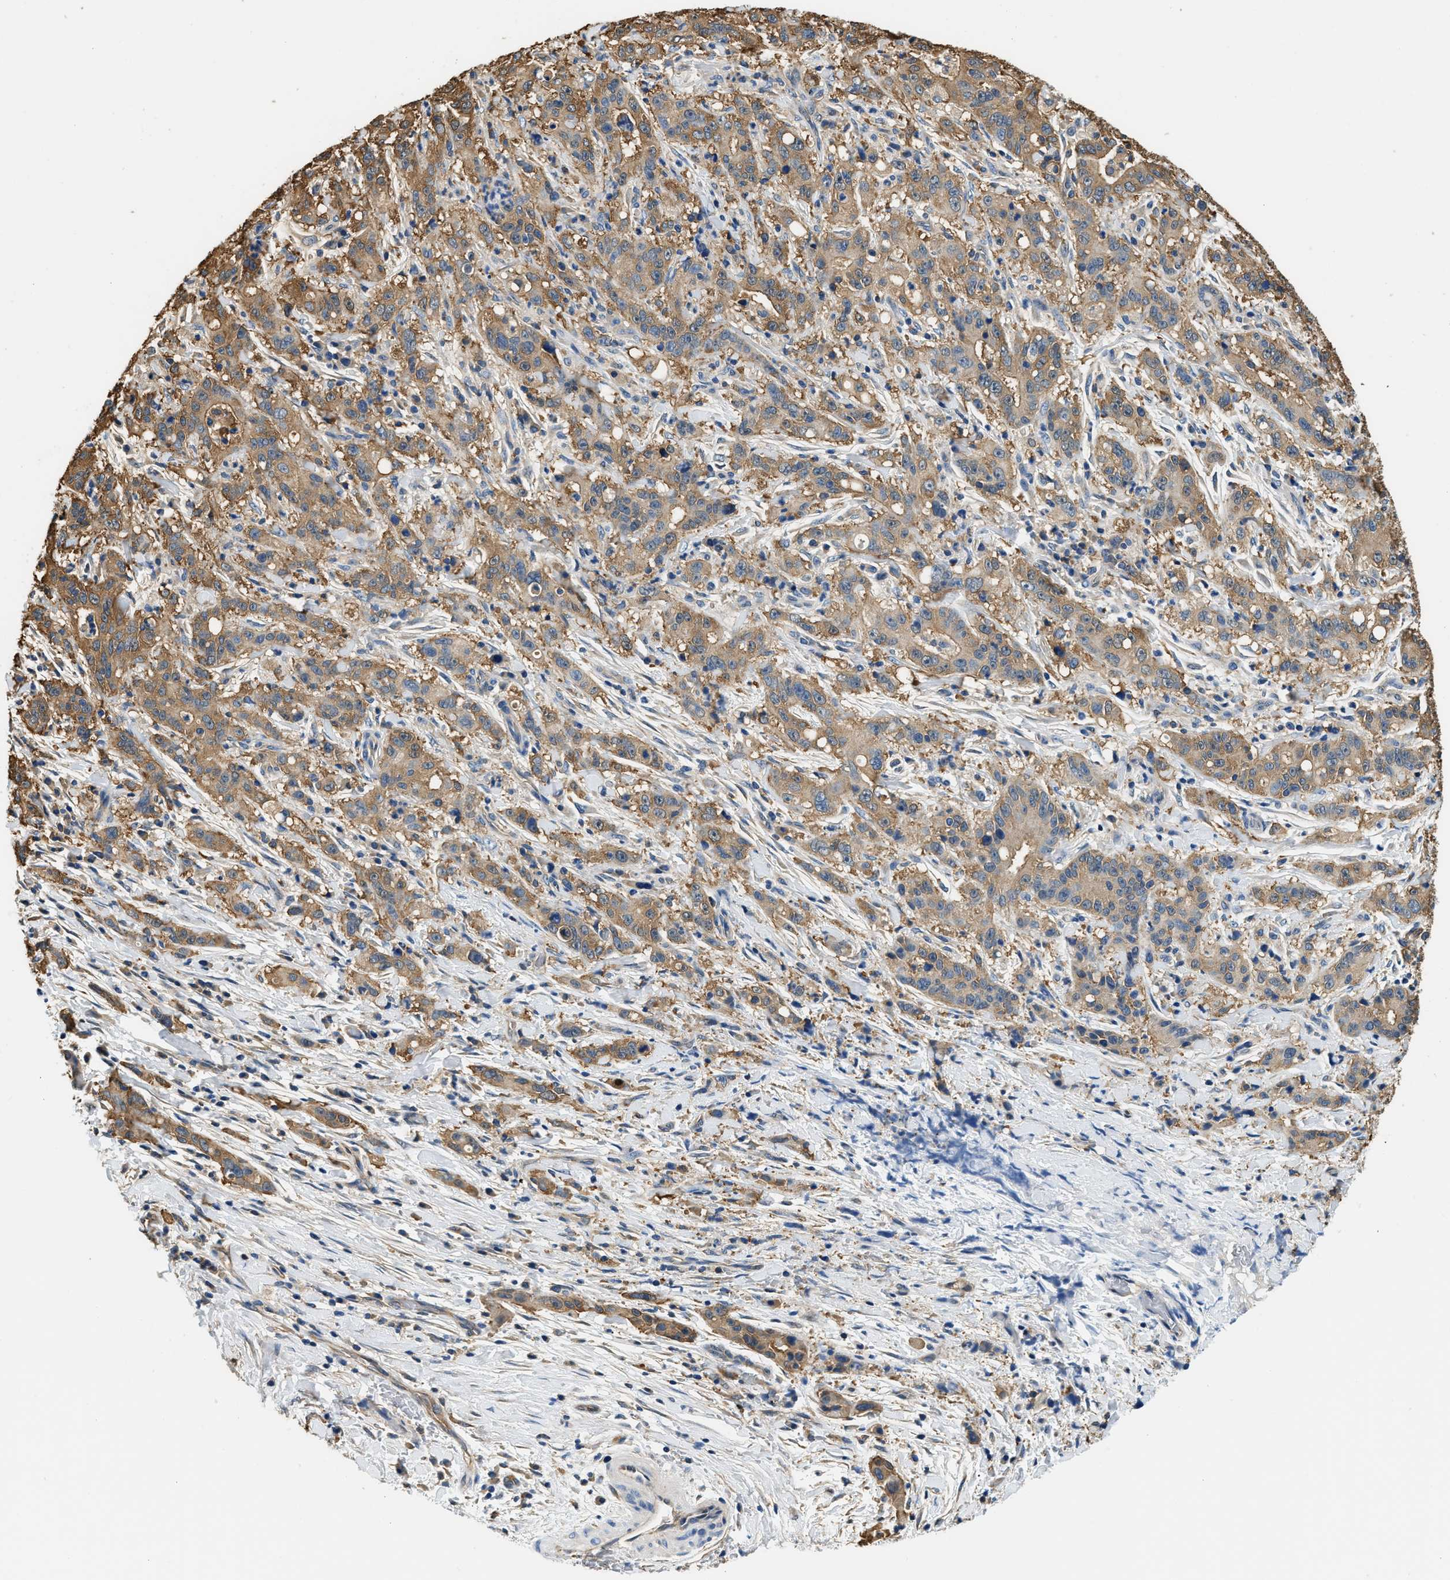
{"staining": {"intensity": "moderate", "quantity": ">75%", "location": "cytoplasmic/membranous"}, "tissue": "liver cancer", "cell_type": "Tumor cells", "image_type": "cancer", "snomed": [{"axis": "morphology", "description": "Cholangiocarcinoma"}, {"axis": "topography", "description": "Liver"}], "caption": "This micrograph displays IHC staining of human liver cholangiocarcinoma, with medium moderate cytoplasmic/membranous staining in about >75% of tumor cells.", "gene": "PPP2R1B", "patient": {"sex": "female", "age": 38}}